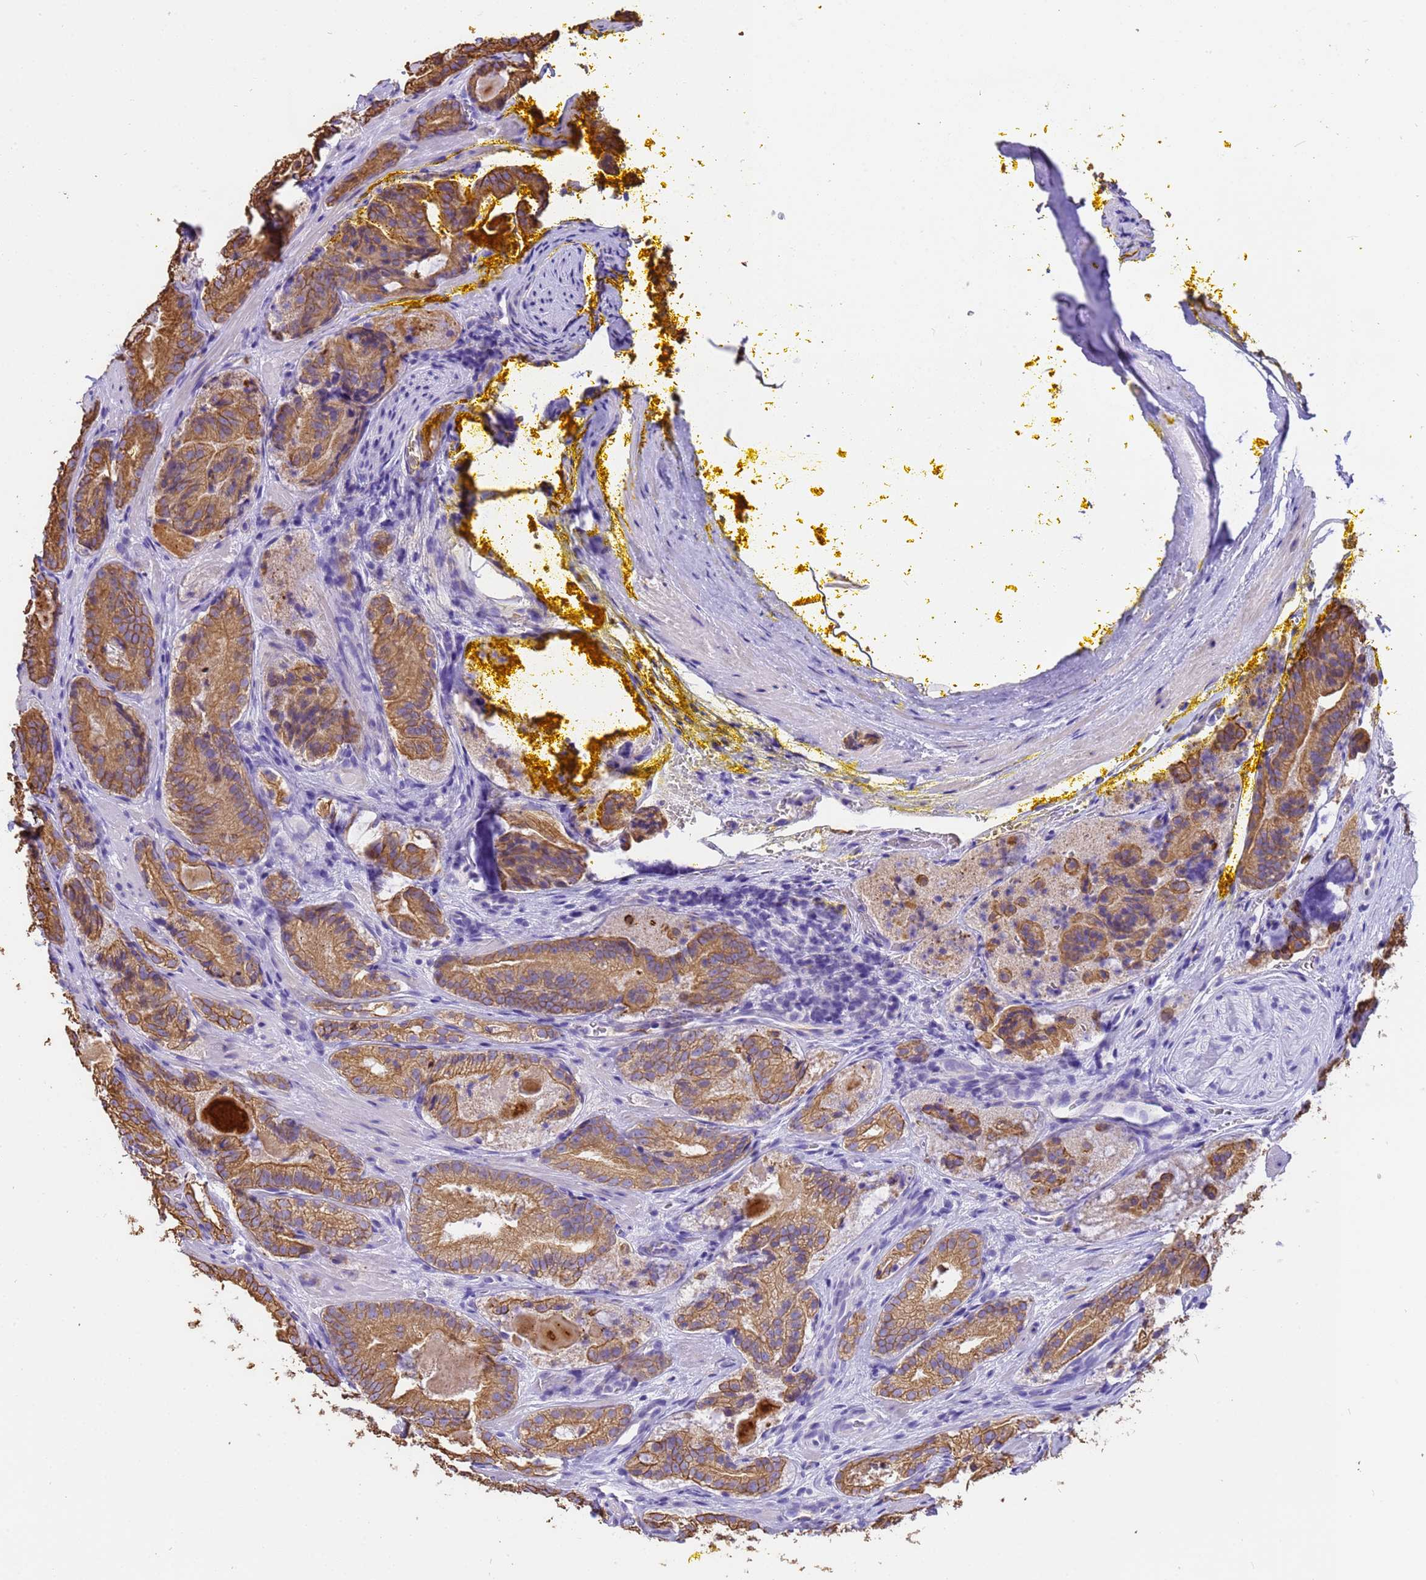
{"staining": {"intensity": "moderate", "quantity": ">75%", "location": "cytoplasmic/membranous"}, "tissue": "prostate cancer", "cell_type": "Tumor cells", "image_type": "cancer", "snomed": [{"axis": "morphology", "description": "Adenocarcinoma, High grade"}, {"axis": "topography", "description": "Prostate"}], "caption": "Tumor cells display medium levels of moderate cytoplasmic/membranous positivity in approximately >75% of cells in human prostate cancer (adenocarcinoma (high-grade)).", "gene": "PIEZO2", "patient": {"sex": "male", "age": 57}}